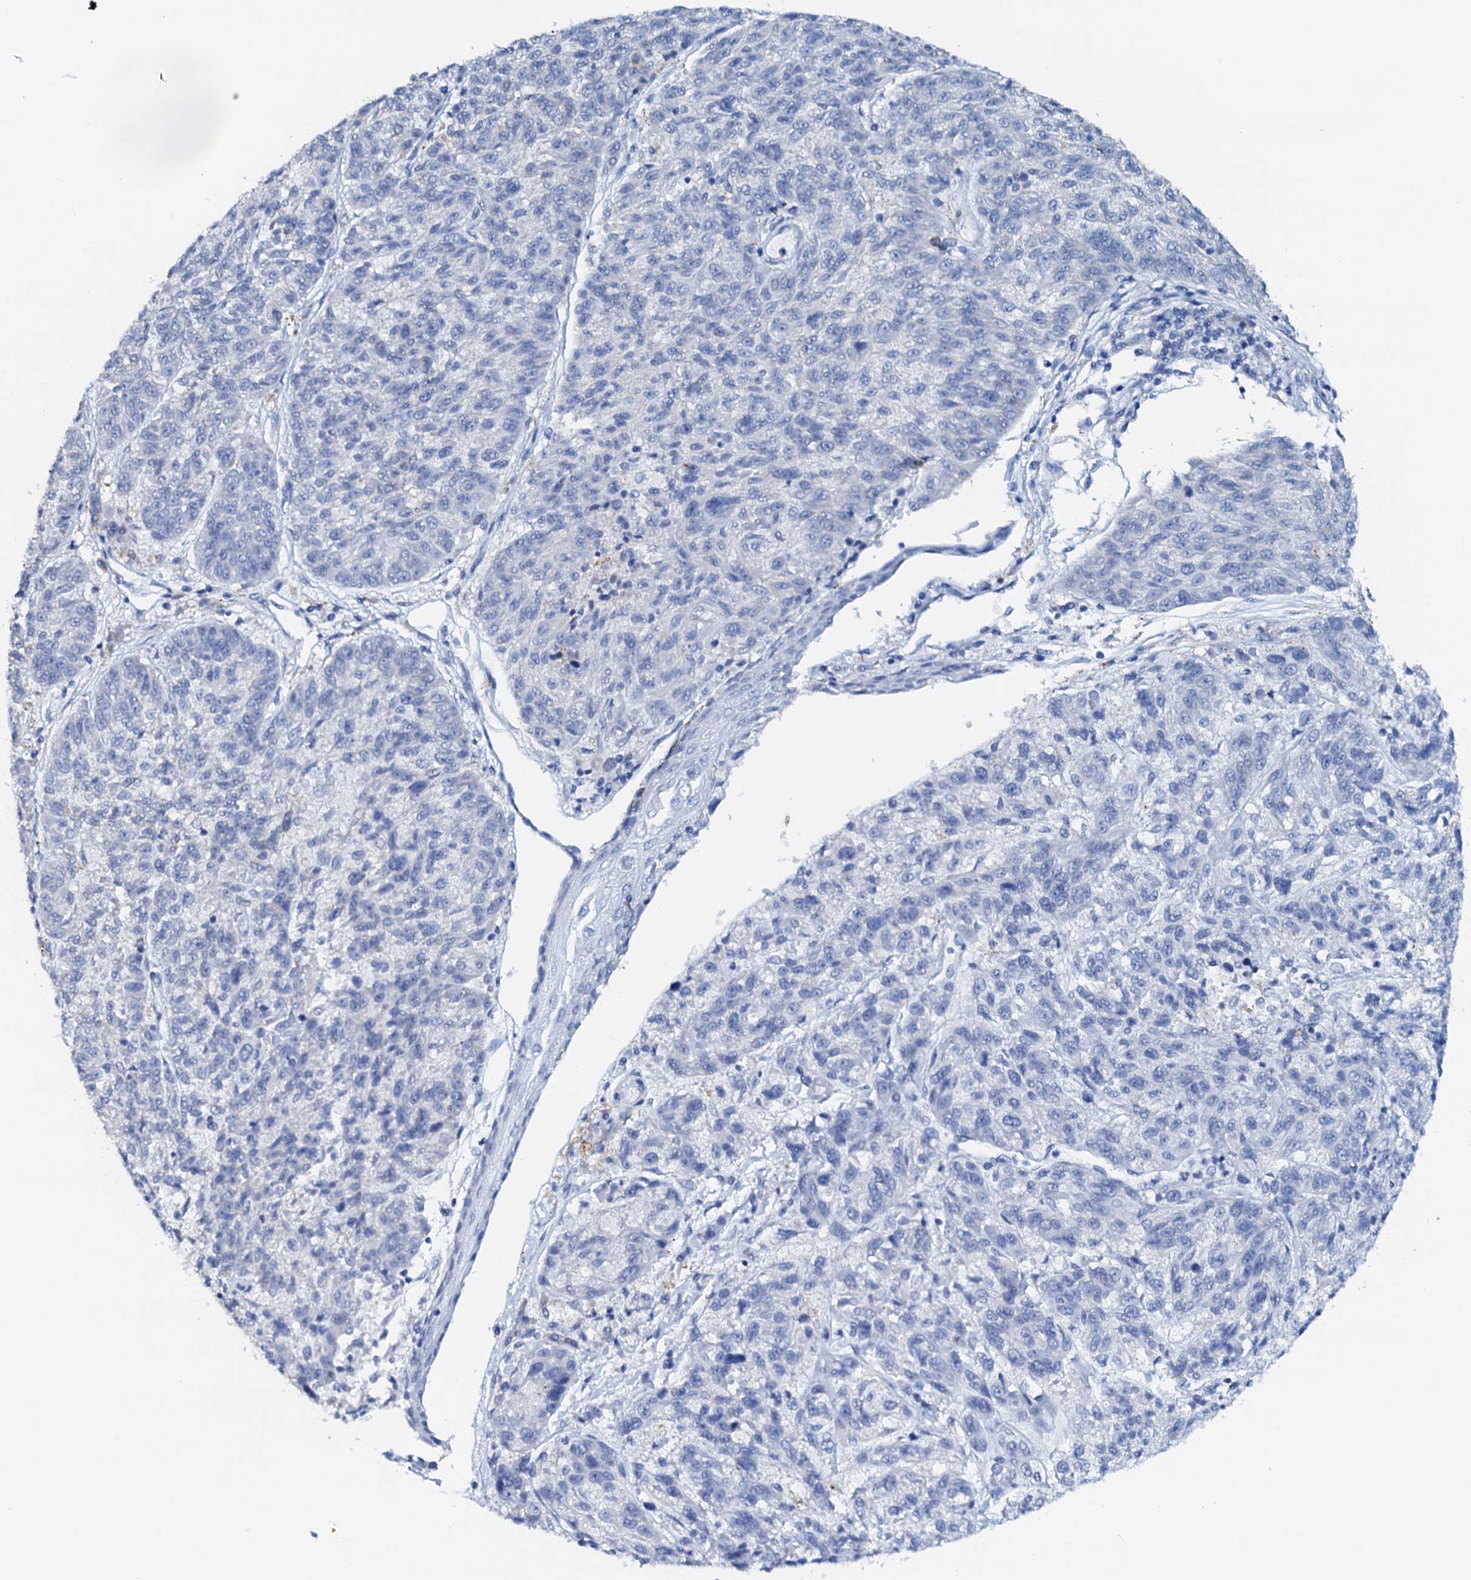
{"staining": {"intensity": "negative", "quantity": "none", "location": "none"}, "tissue": "melanoma", "cell_type": "Tumor cells", "image_type": "cancer", "snomed": [{"axis": "morphology", "description": "Malignant melanoma, NOS"}, {"axis": "topography", "description": "Skin"}], "caption": "IHC photomicrograph of neoplastic tissue: human malignant melanoma stained with DAB shows no significant protein positivity in tumor cells.", "gene": "AMER2", "patient": {"sex": "male", "age": 53}}